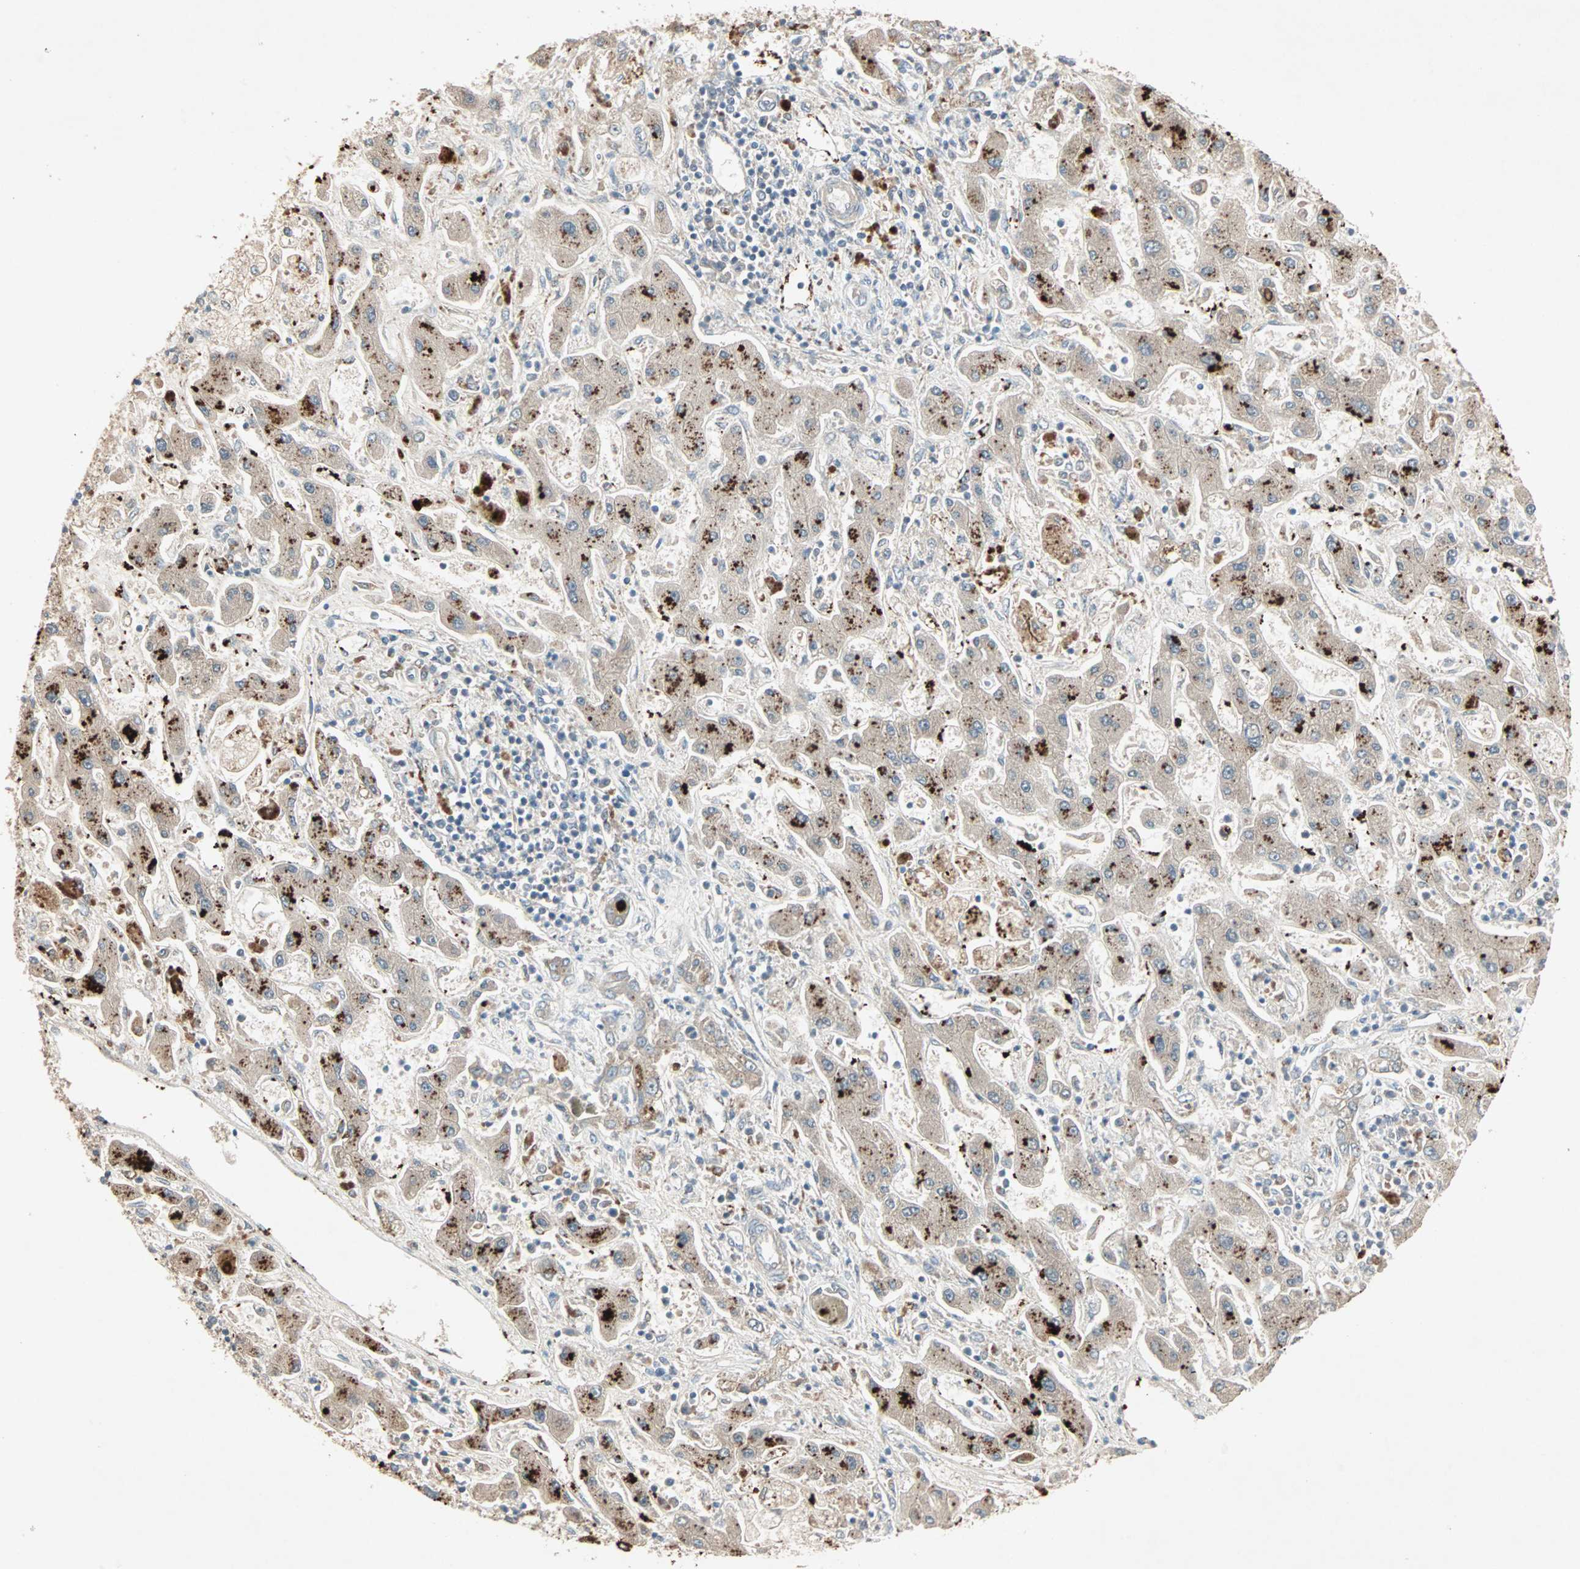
{"staining": {"intensity": "strong", "quantity": "25%-75%", "location": "cytoplasmic/membranous"}, "tissue": "liver cancer", "cell_type": "Tumor cells", "image_type": "cancer", "snomed": [{"axis": "morphology", "description": "Cholangiocarcinoma"}, {"axis": "topography", "description": "Liver"}], "caption": "This is a micrograph of immunohistochemistry staining of liver cancer (cholangiocarcinoma), which shows strong staining in the cytoplasmic/membranous of tumor cells.", "gene": "JMJD7-PLA2G4B", "patient": {"sex": "male", "age": 50}}